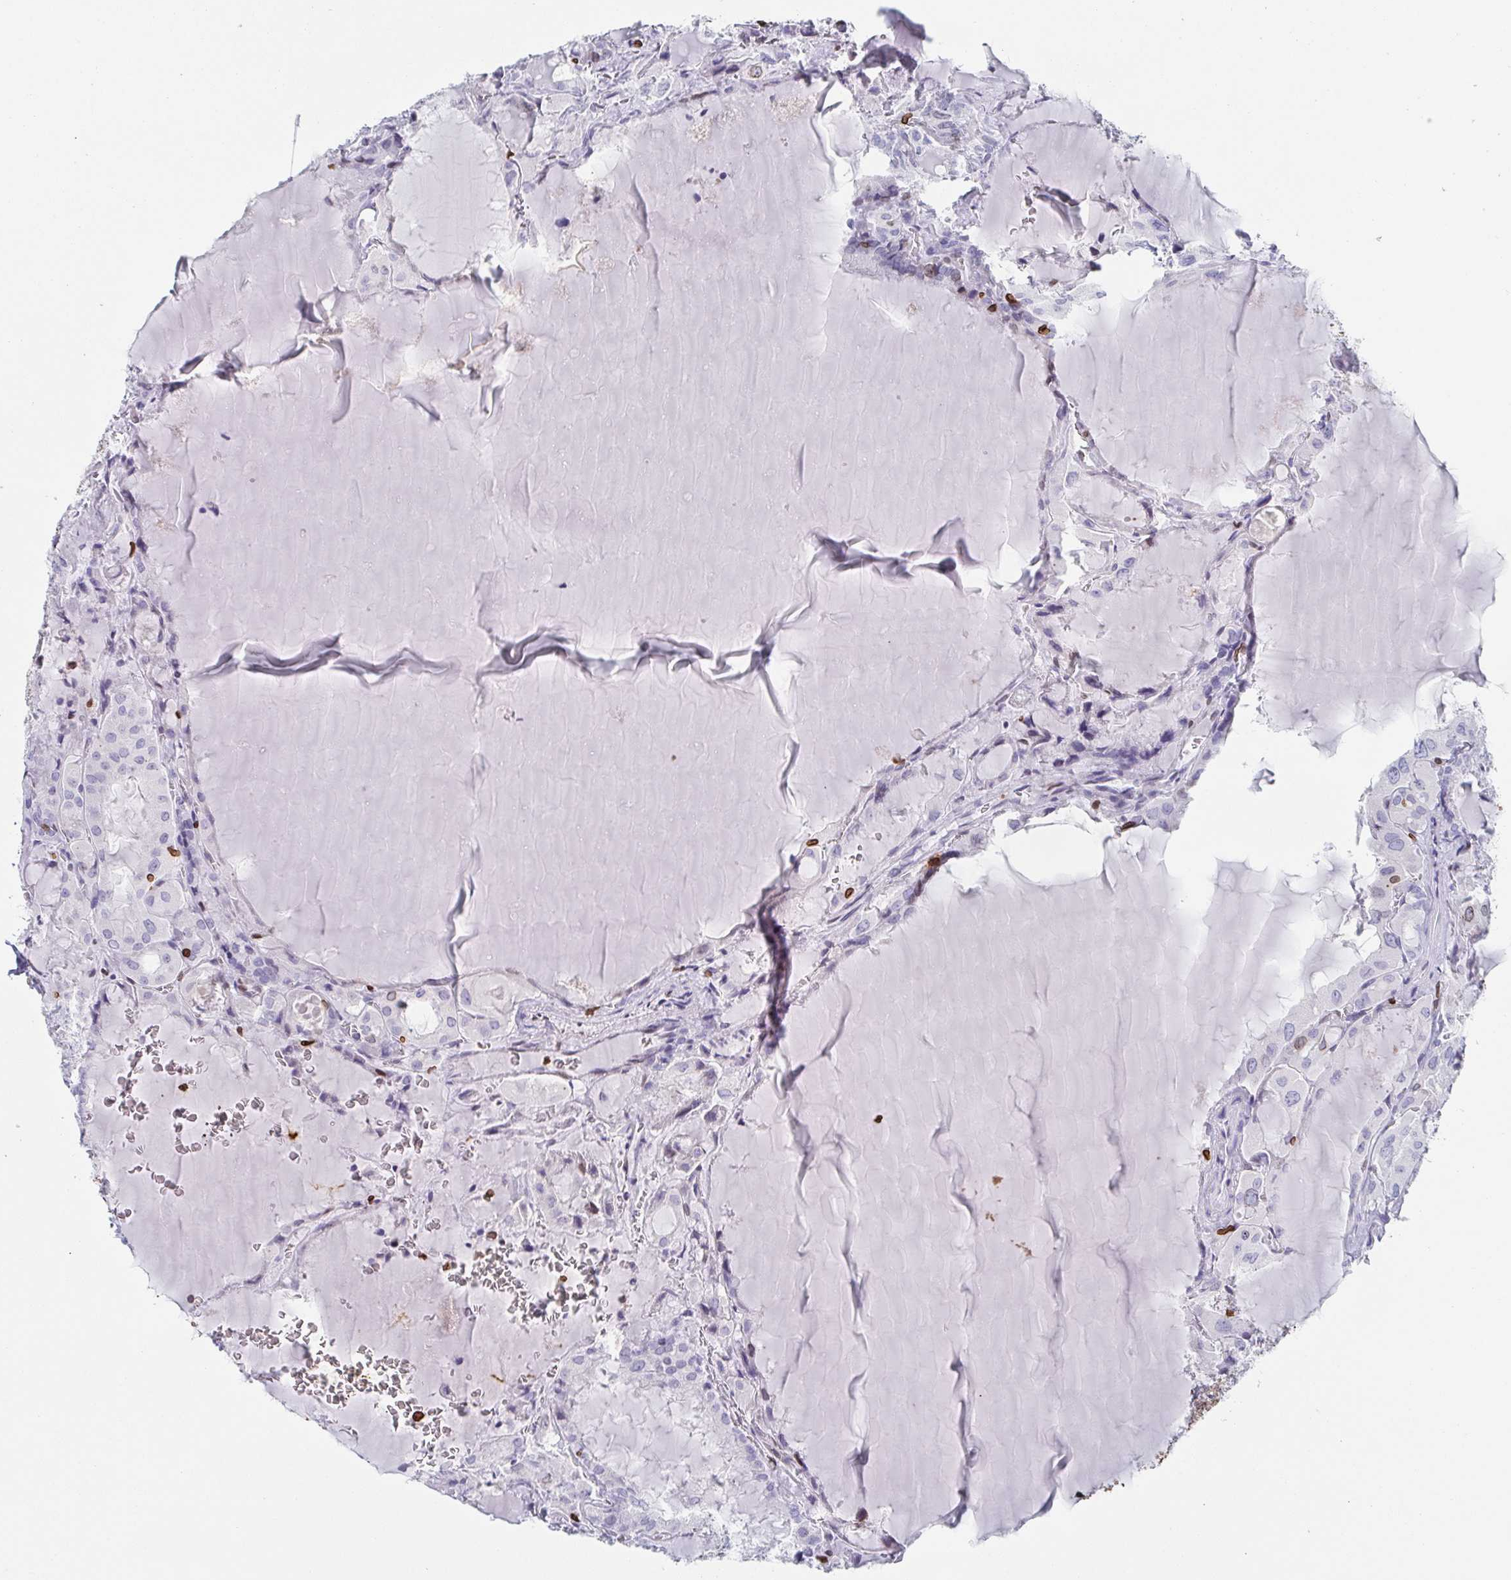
{"staining": {"intensity": "moderate", "quantity": "<25%", "location": "cytoplasmic/membranous,nuclear"}, "tissue": "thyroid cancer", "cell_type": "Tumor cells", "image_type": "cancer", "snomed": [{"axis": "morphology", "description": "Papillary adenocarcinoma, NOS"}, {"axis": "topography", "description": "Thyroid gland"}], "caption": "Immunohistochemical staining of human thyroid cancer shows low levels of moderate cytoplasmic/membranous and nuclear staining in about <25% of tumor cells. (DAB IHC with brightfield microscopy, high magnification).", "gene": "BTBD7", "patient": {"sex": "male", "age": 87}}